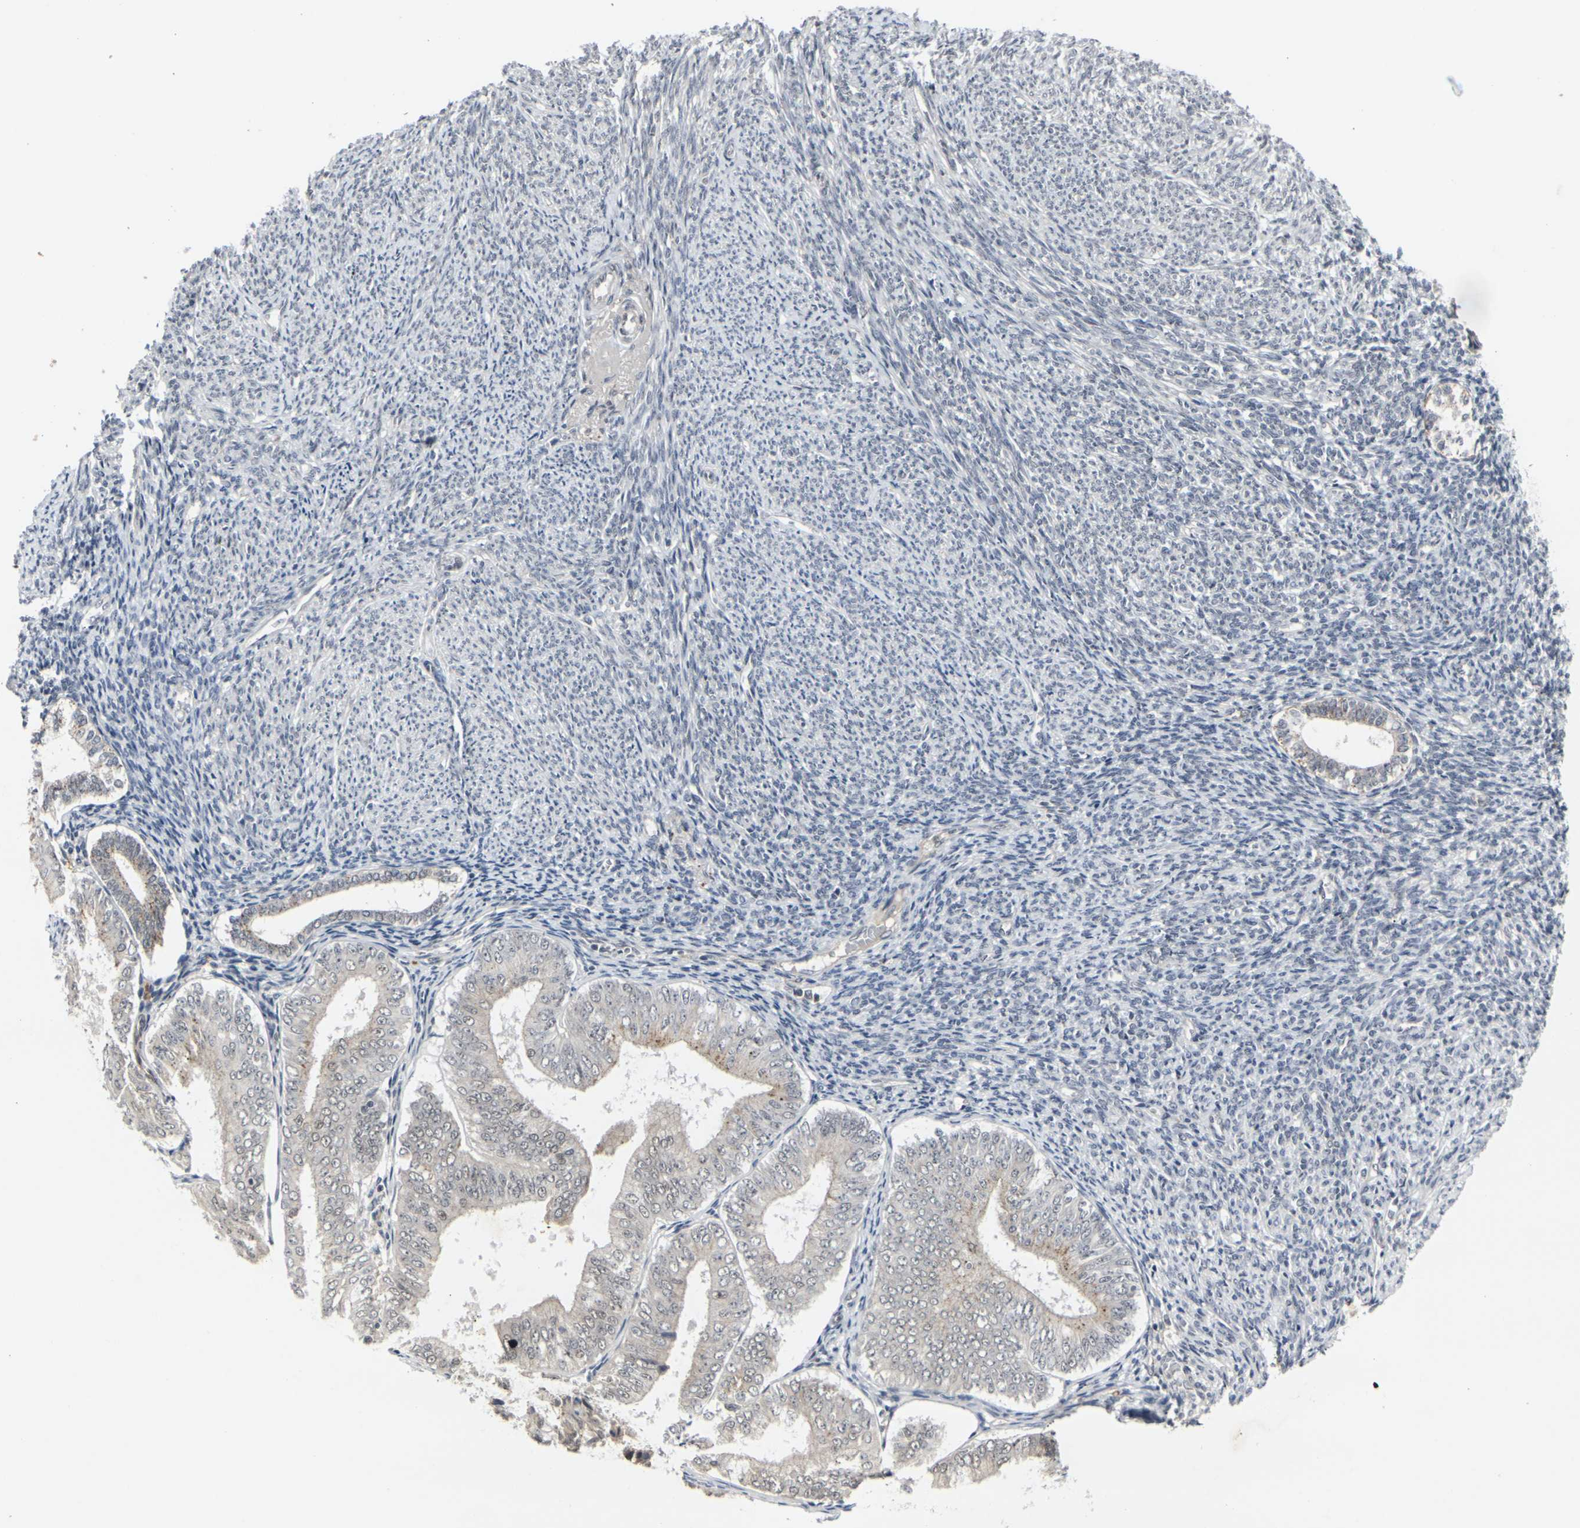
{"staining": {"intensity": "weak", "quantity": "<25%", "location": "cytoplasmic/membranous"}, "tissue": "endometrial cancer", "cell_type": "Tumor cells", "image_type": "cancer", "snomed": [{"axis": "morphology", "description": "Adenocarcinoma, NOS"}, {"axis": "topography", "description": "Endometrium"}], "caption": "Protein analysis of endometrial cancer (adenocarcinoma) shows no significant staining in tumor cells. (DAB immunohistochemistry (IHC) visualized using brightfield microscopy, high magnification).", "gene": "GPR19", "patient": {"sex": "female", "age": 63}}